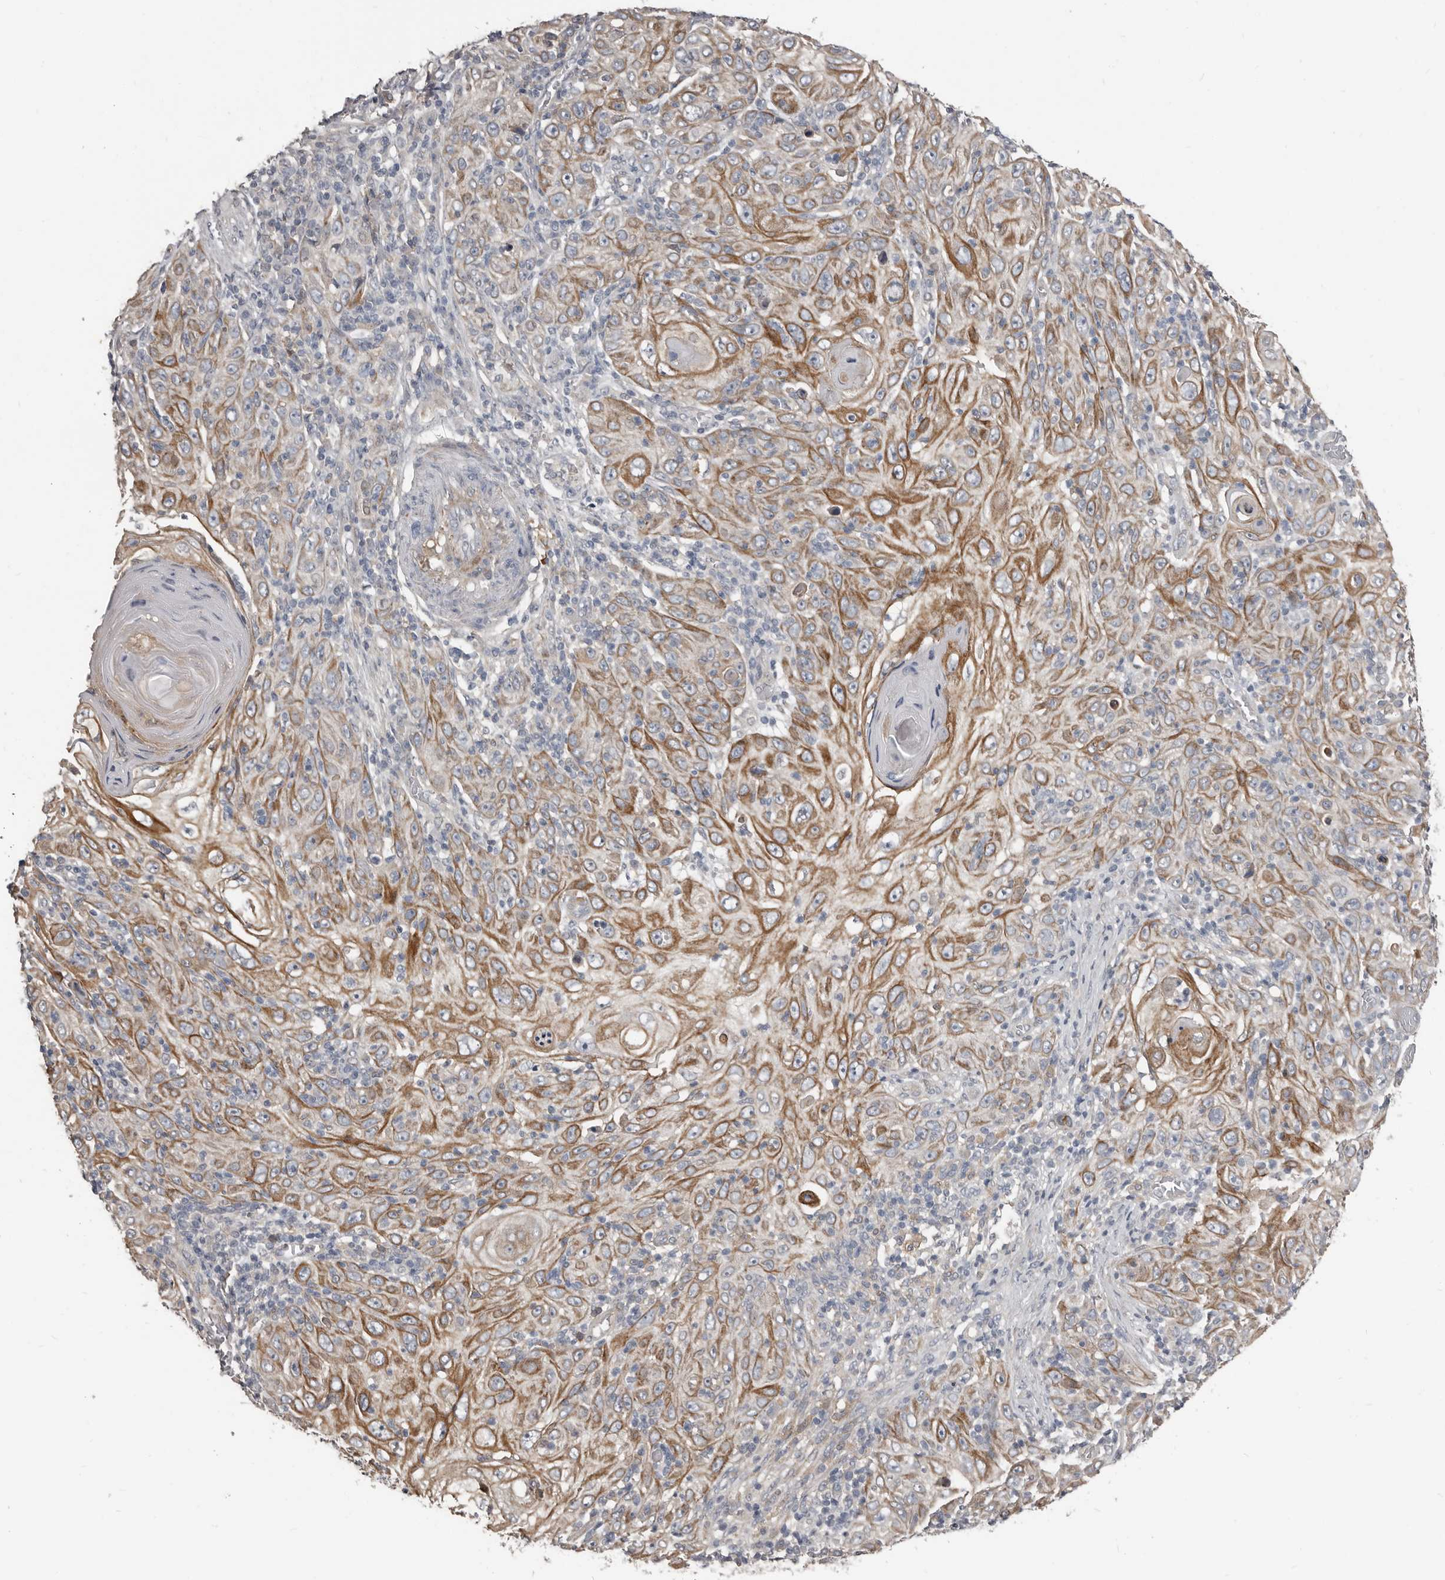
{"staining": {"intensity": "moderate", "quantity": ">75%", "location": "cytoplasmic/membranous"}, "tissue": "skin cancer", "cell_type": "Tumor cells", "image_type": "cancer", "snomed": [{"axis": "morphology", "description": "Squamous cell carcinoma, NOS"}, {"axis": "topography", "description": "Skin"}], "caption": "Tumor cells exhibit medium levels of moderate cytoplasmic/membranous positivity in approximately >75% of cells in skin cancer (squamous cell carcinoma).", "gene": "KCNJ8", "patient": {"sex": "female", "age": 88}}